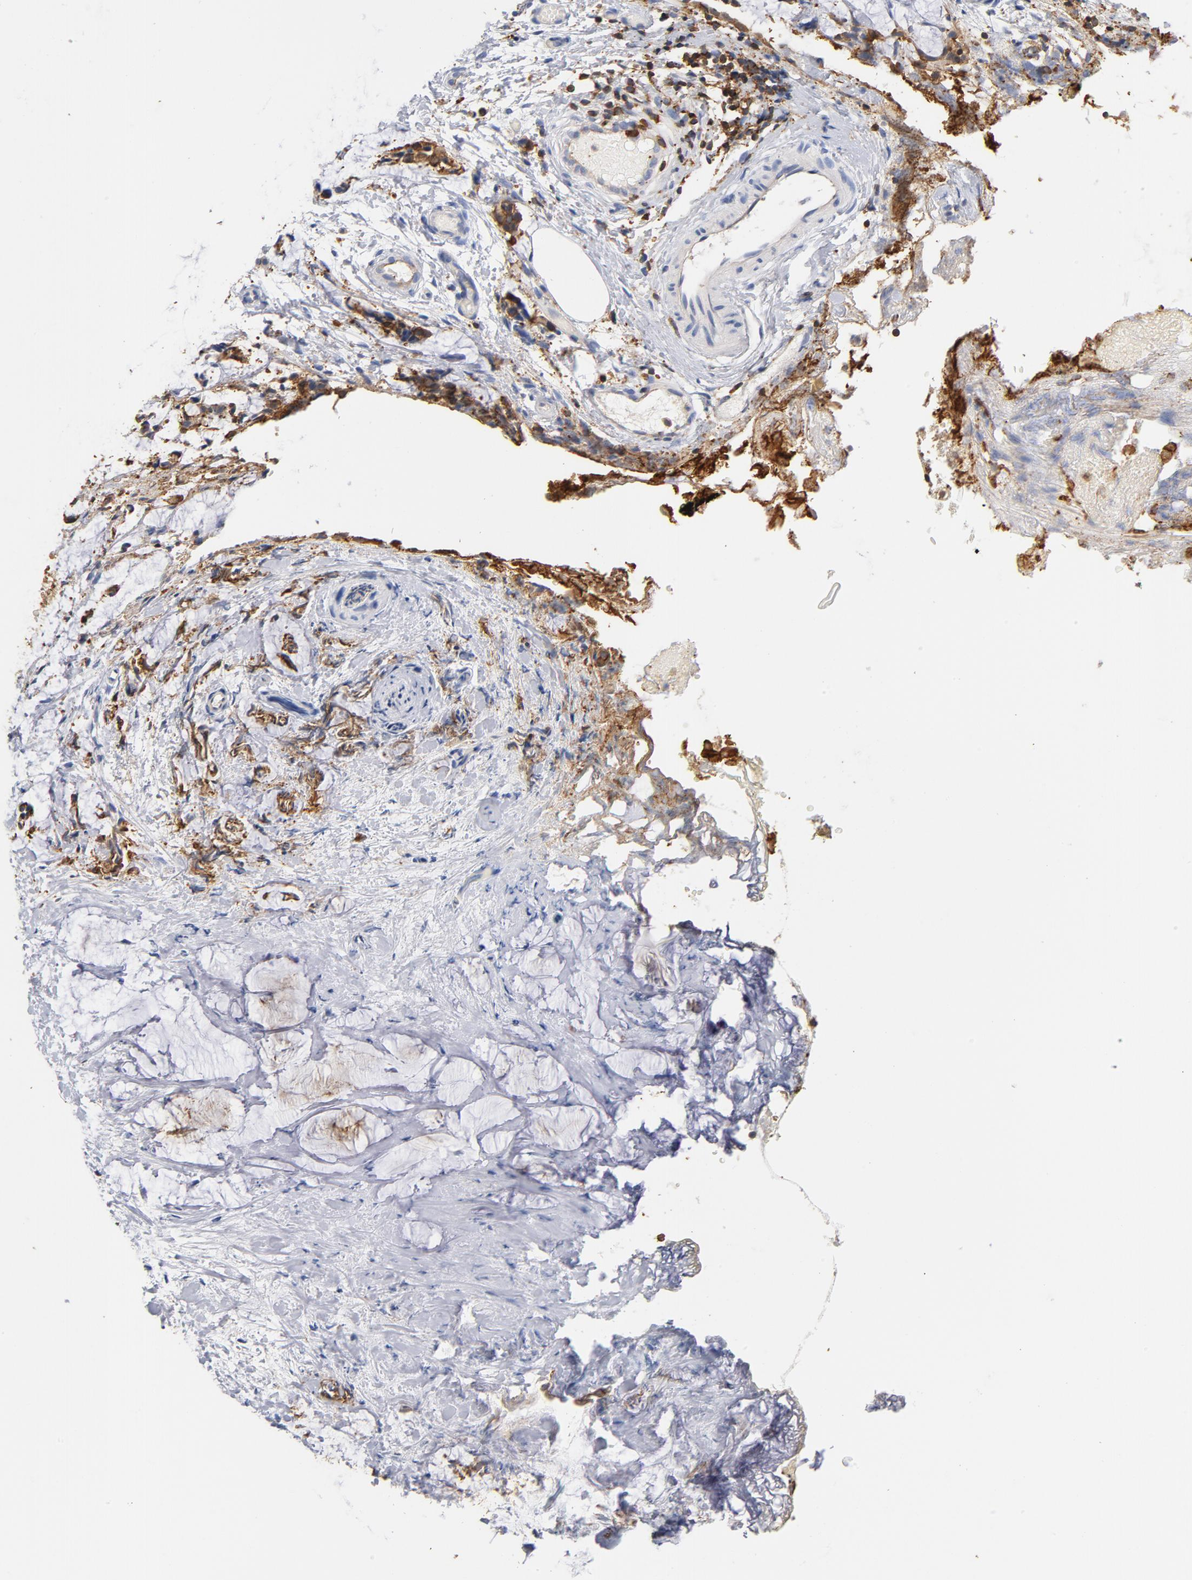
{"staining": {"intensity": "moderate", "quantity": ">75%", "location": "cytoplasmic/membranous"}, "tissue": "colorectal cancer", "cell_type": "Tumor cells", "image_type": "cancer", "snomed": [{"axis": "morphology", "description": "Adenocarcinoma, NOS"}, {"axis": "topography", "description": "Colon"}], "caption": "IHC staining of colorectal cancer (adenocarcinoma), which displays medium levels of moderate cytoplasmic/membranous positivity in about >75% of tumor cells indicating moderate cytoplasmic/membranous protein expression. The staining was performed using DAB (3,3'-diaminobenzidine) (brown) for protein detection and nuclei were counterstained in hematoxylin (blue).", "gene": "EZR", "patient": {"sex": "male", "age": 14}}